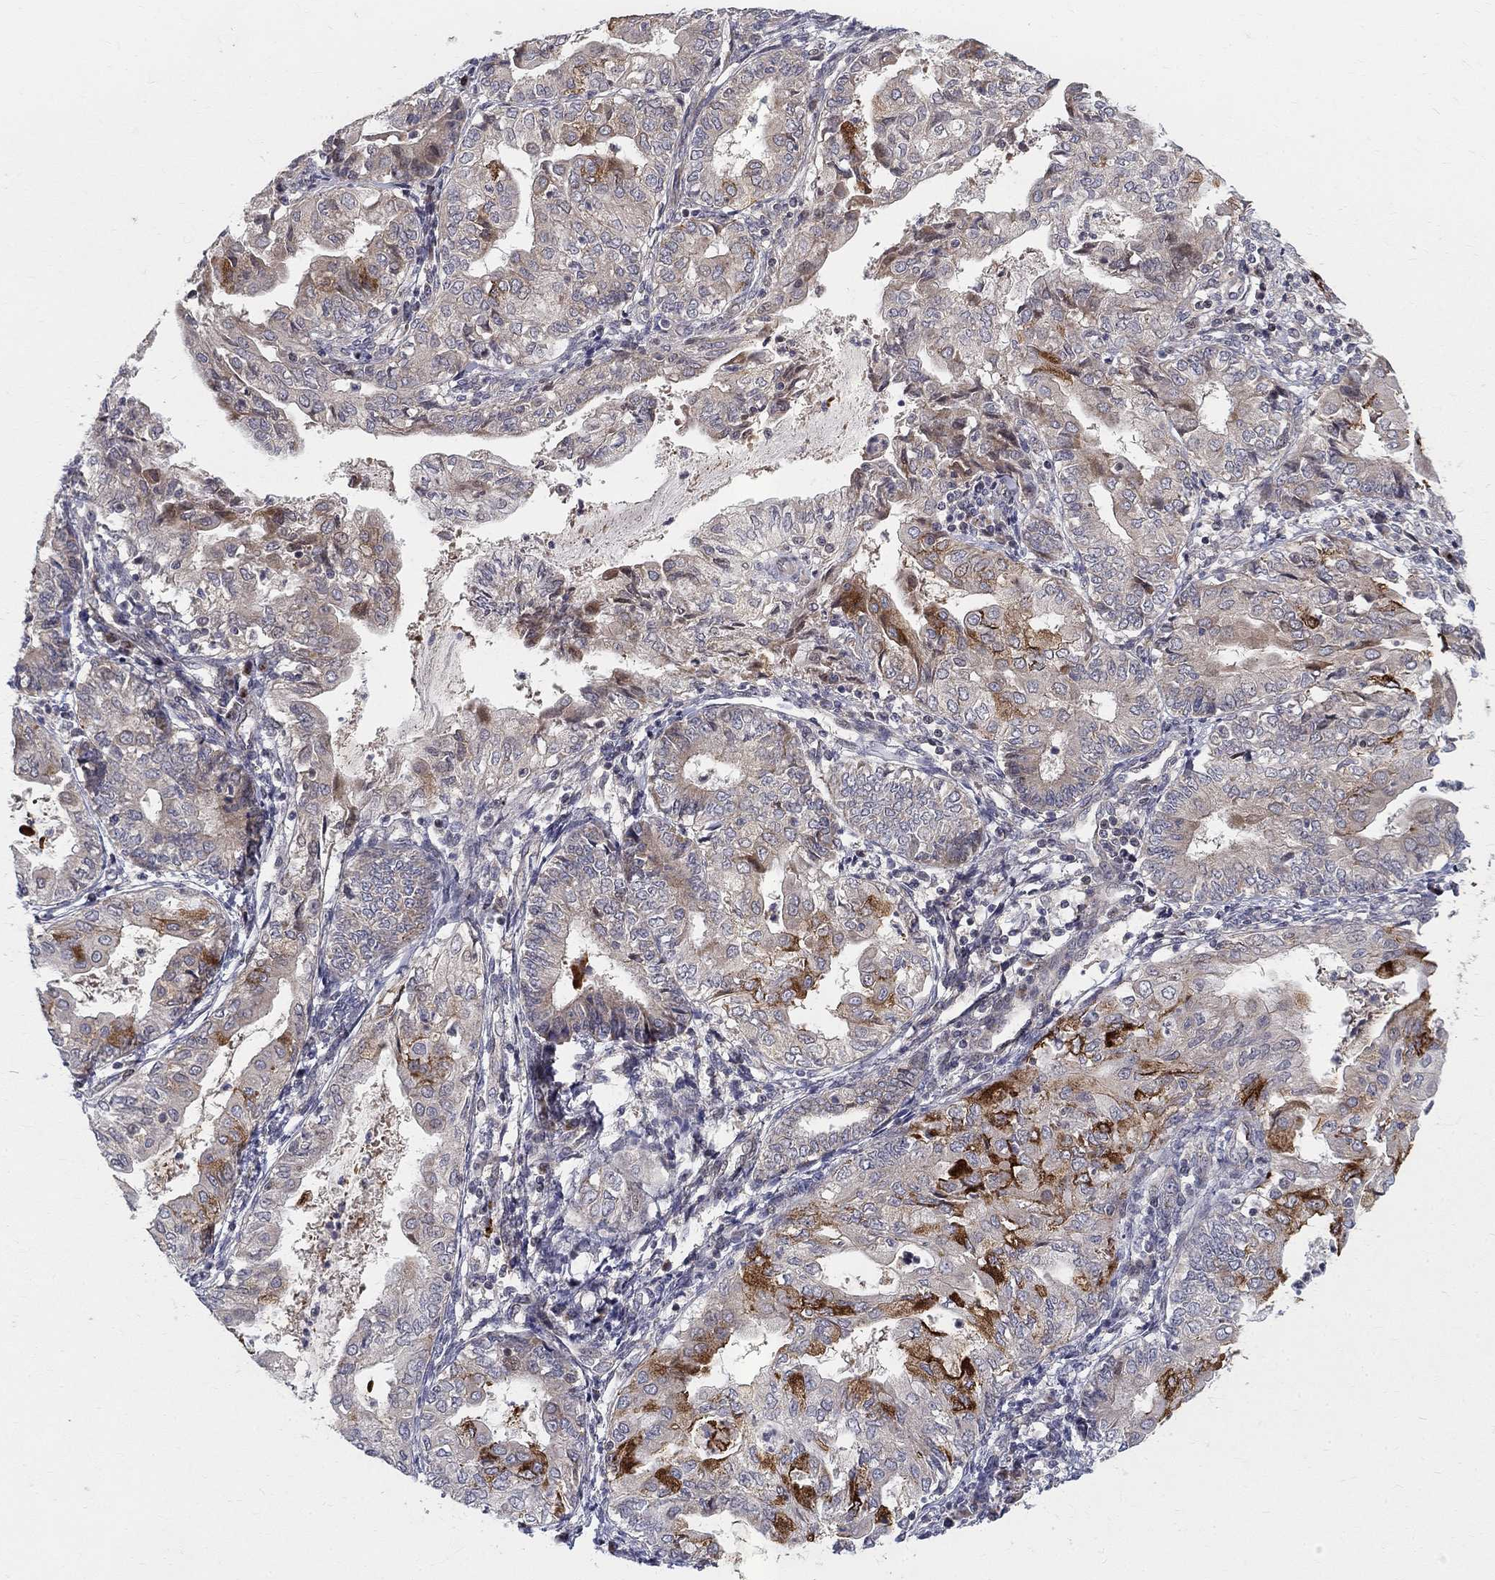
{"staining": {"intensity": "strong", "quantity": "<25%", "location": "cytoplasmic/membranous"}, "tissue": "endometrial cancer", "cell_type": "Tumor cells", "image_type": "cancer", "snomed": [{"axis": "morphology", "description": "Adenocarcinoma, NOS"}, {"axis": "topography", "description": "Endometrium"}], "caption": "This micrograph exhibits endometrial adenocarcinoma stained with immunohistochemistry (IHC) to label a protein in brown. The cytoplasmic/membranous of tumor cells show strong positivity for the protein. Nuclei are counter-stained blue.", "gene": "WDR19", "patient": {"sex": "female", "age": 68}}